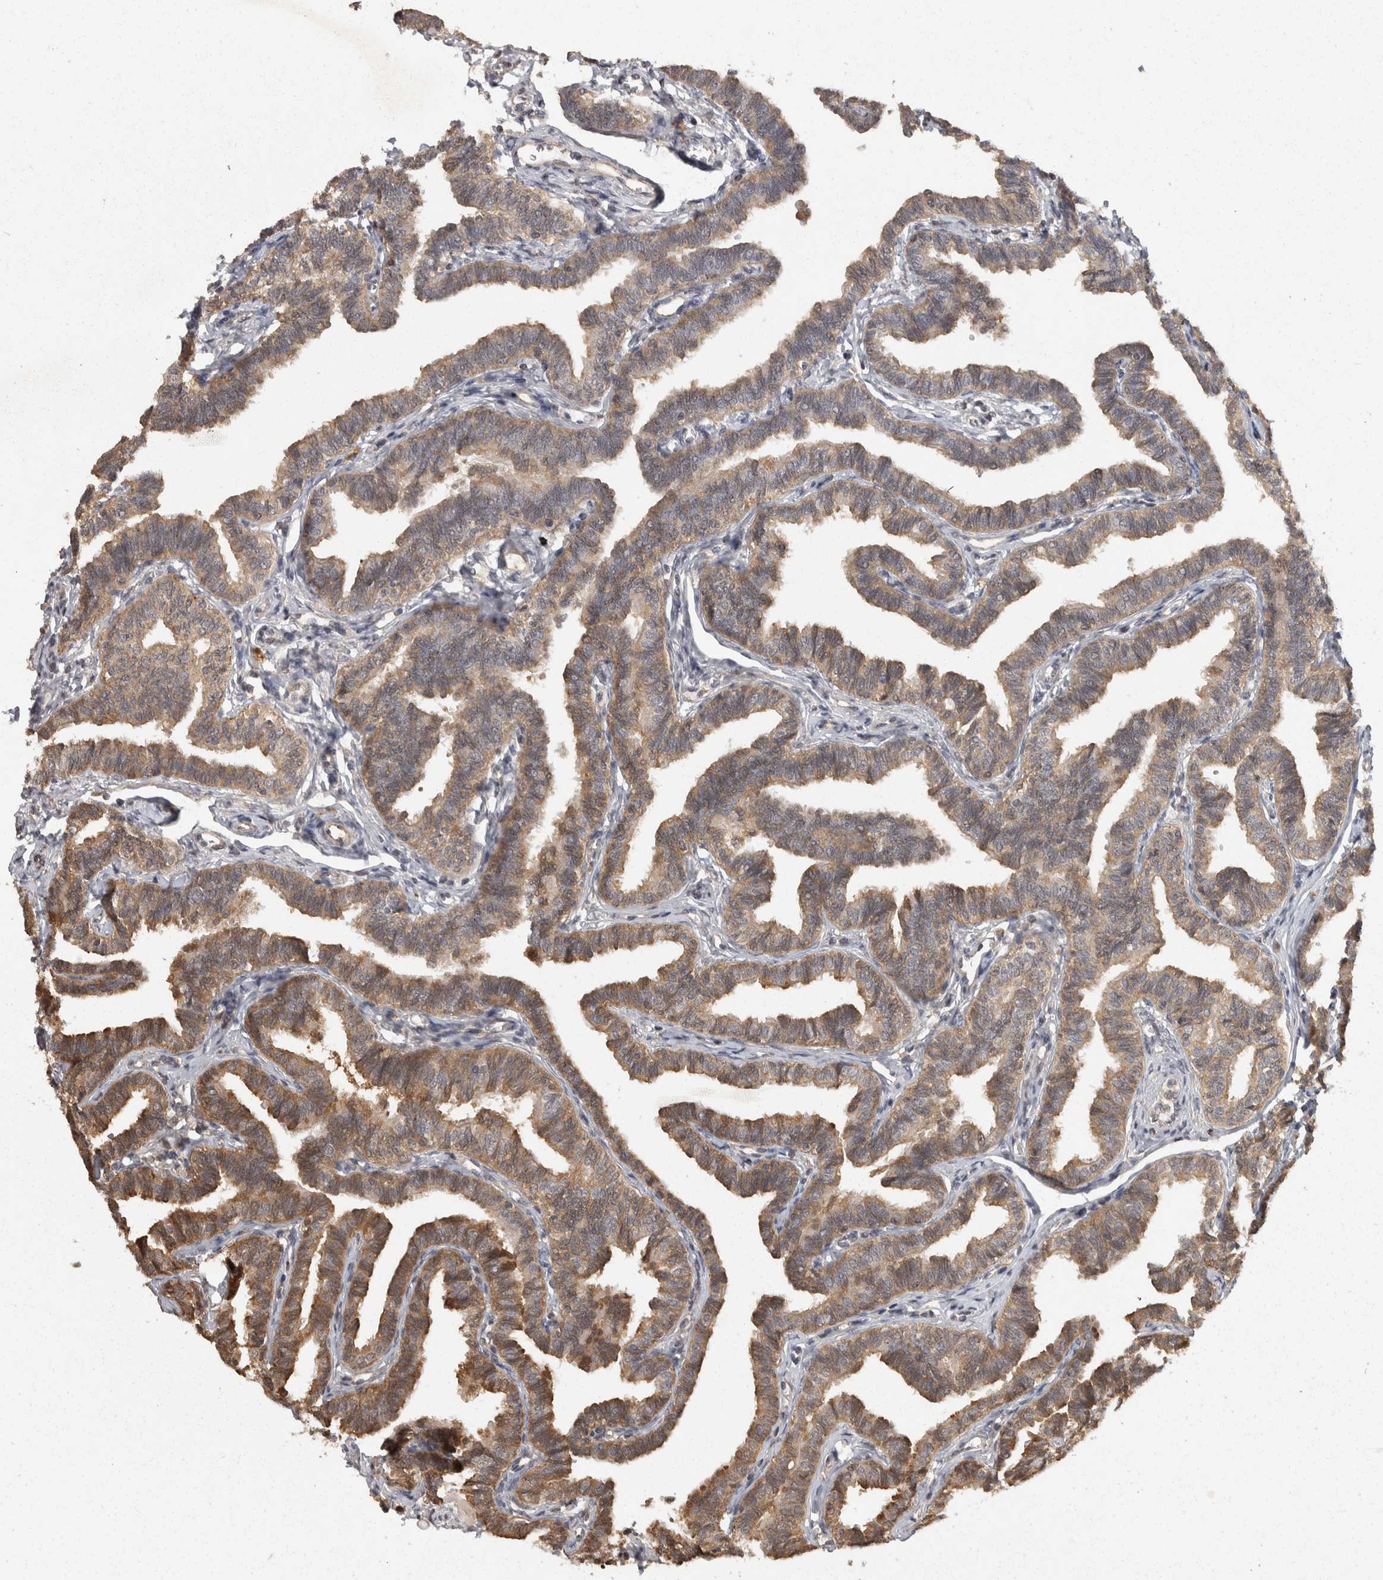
{"staining": {"intensity": "moderate", "quantity": ">75%", "location": "cytoplasmic/membranous"}, "tissue": "fallopian tube", "cell_type": "Glandular cells", "image_type": "normal", "snomed": [{"axis": "morphology", "description": "Normal tissue, NOS"}, {"axis": "topography", "description": "Fallopian tube"}, {"axis": "topography", "description": "Ovary"}], "caption": "Protein staining of benign fallopian tube shows moderate cytoplasmic/membranous staining in about >75% of glandular cells. (DAB = brown stain, brightfield microscopy at high magnification).", "gene": "ACAT2", "patient": {"sex": "female", "age": 23}}